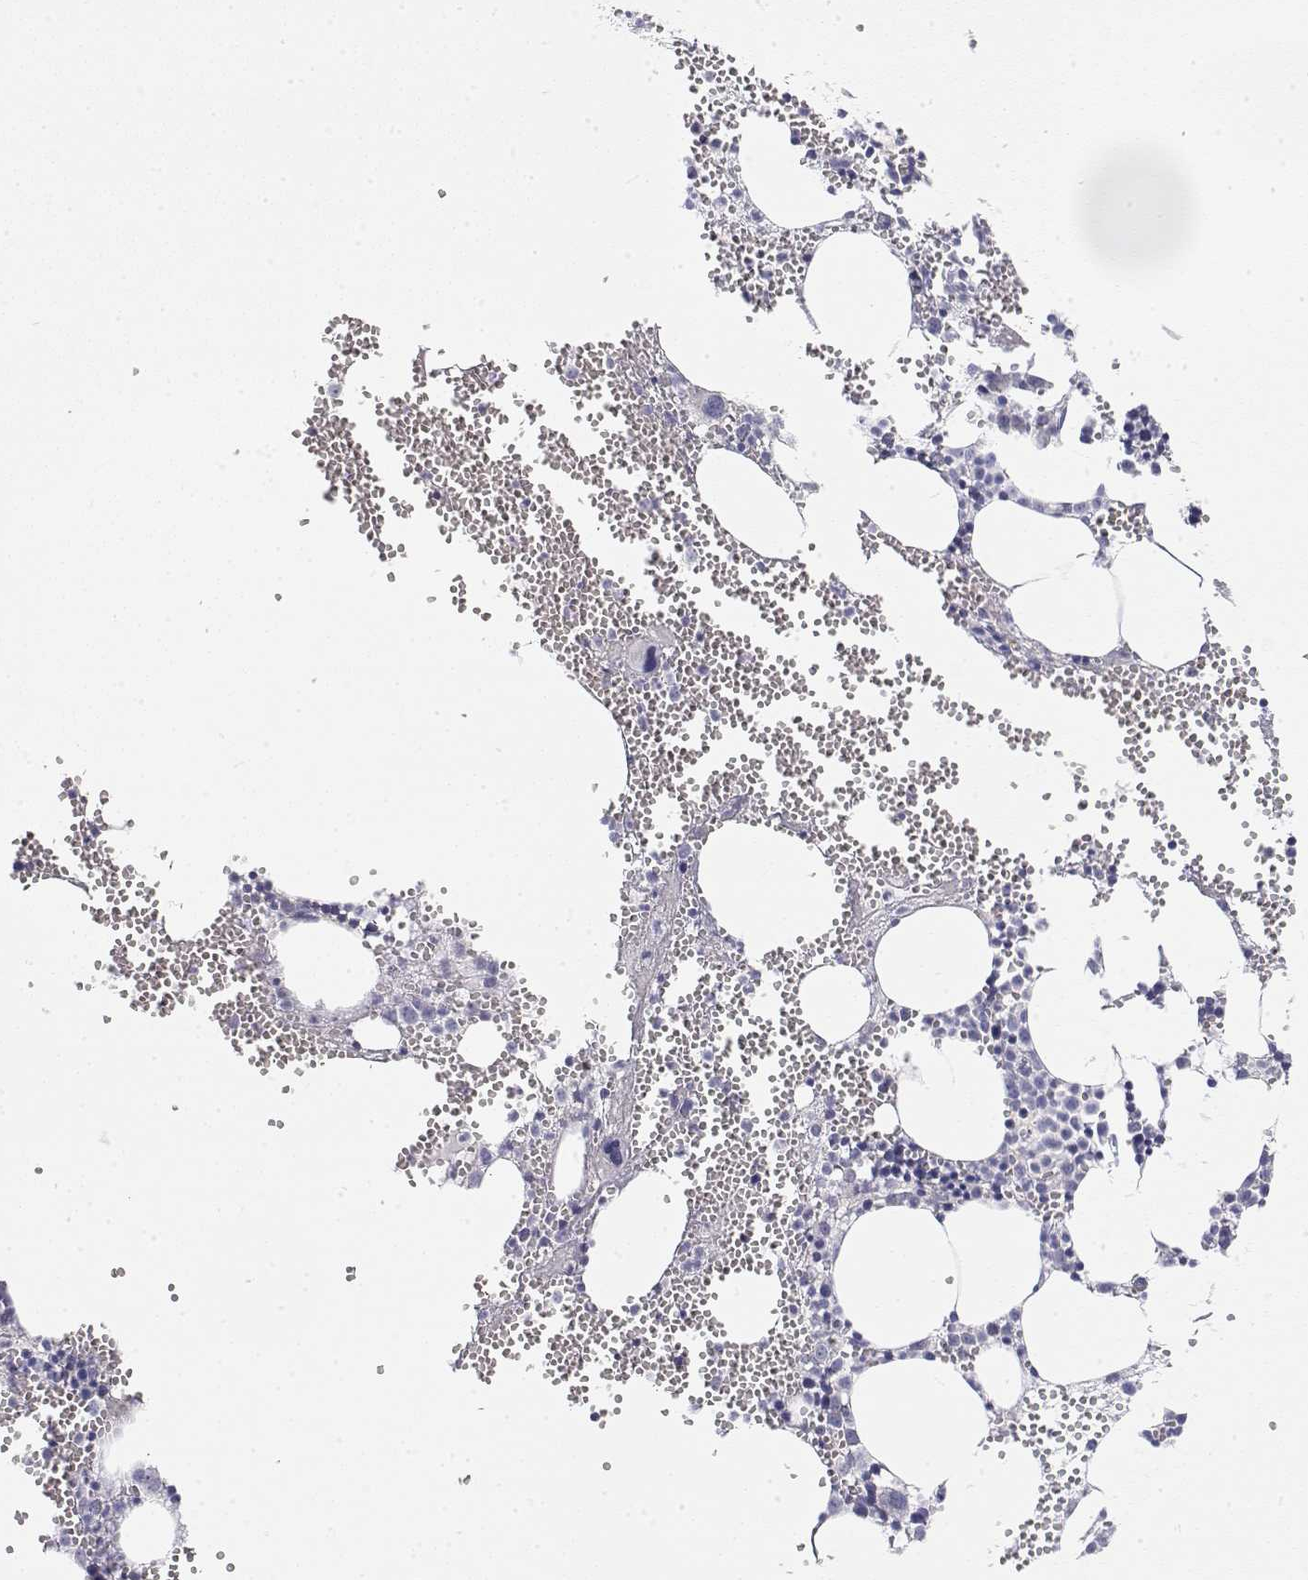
{"staining": {"intensity": "negative", "quantity": "none", "location": "none"}, "tissue": "bone marrow", "cell_type": "Hematopoietic cells", "image_type": "normal", "snomed": [{"axis": "morphology", "description": "Normal tissue, NOS"}, {"axis": "topography", "description": "Bone marrow"}], "caption": "Immunohistochemical staining of unremarkable human bone marrow exhibits no significant expression in hematopoietic cells. The staining is performed using DAB (3,3'-diaminobenzidine) brown chromogen with nuclei counter-stained in using hematoxylin.", "gene": "MISP", "patient": {"sex": "male", "age": 89}}